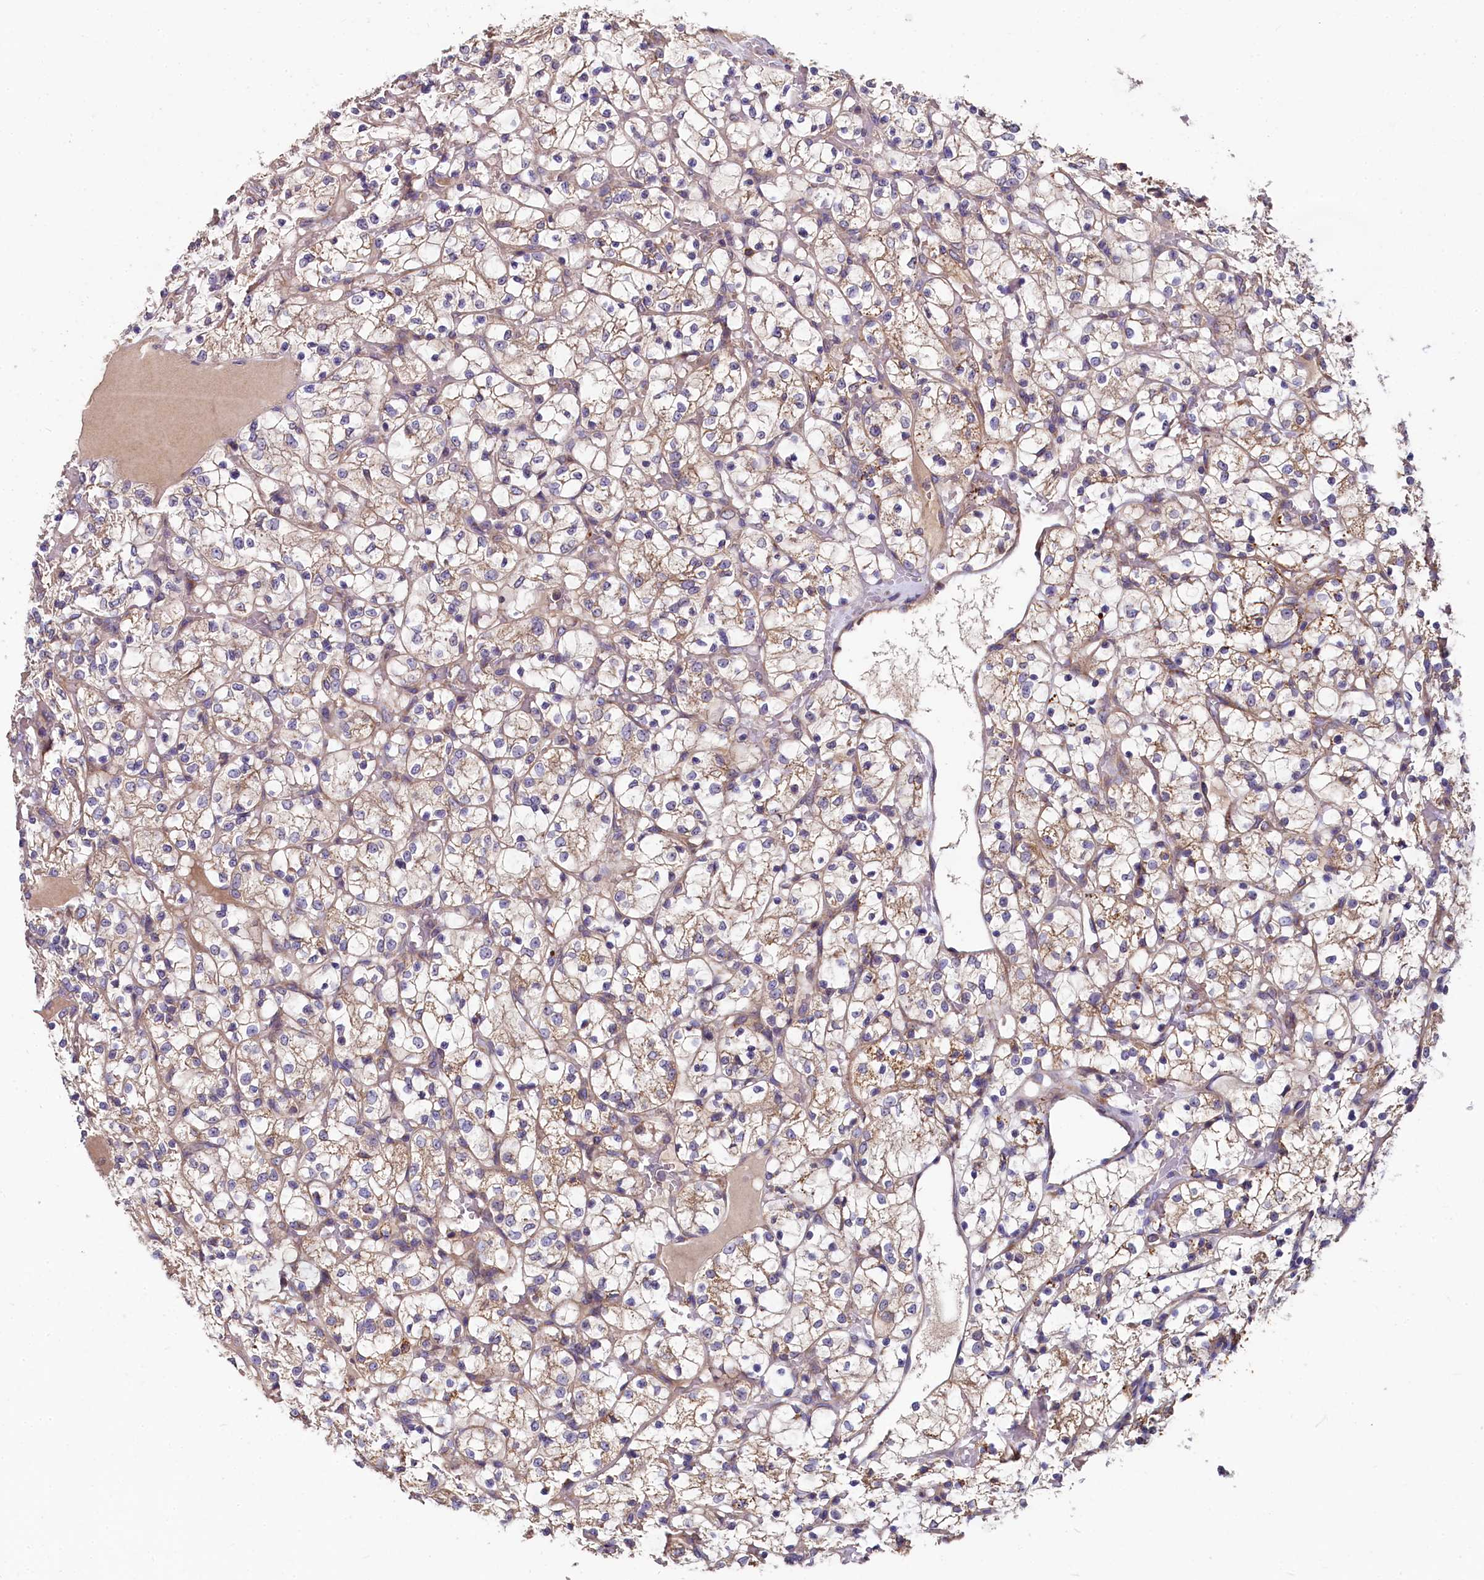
{"staining": {"intensity": "moderate", "quantity": "25%-75%", "location": "cytoplasmic/membranous"}, "tissue": "renal cancer", "cell_type": "Tumor cells", "image_type": "cancer", "snomed": [{"axis": "morphology", "description": "Adenocarcinoma, NOS"}, {"axis": "topography", "description": "Kidney"}], "caption": "Tumor cells reveal medium levels of moderate cytoplasmic/membranous positivity in approximately 25%-75% of cells in adenocarcinoma (renal).", "gene": "SPRYD3", "patient": {"sex": "female", "age": 69}}